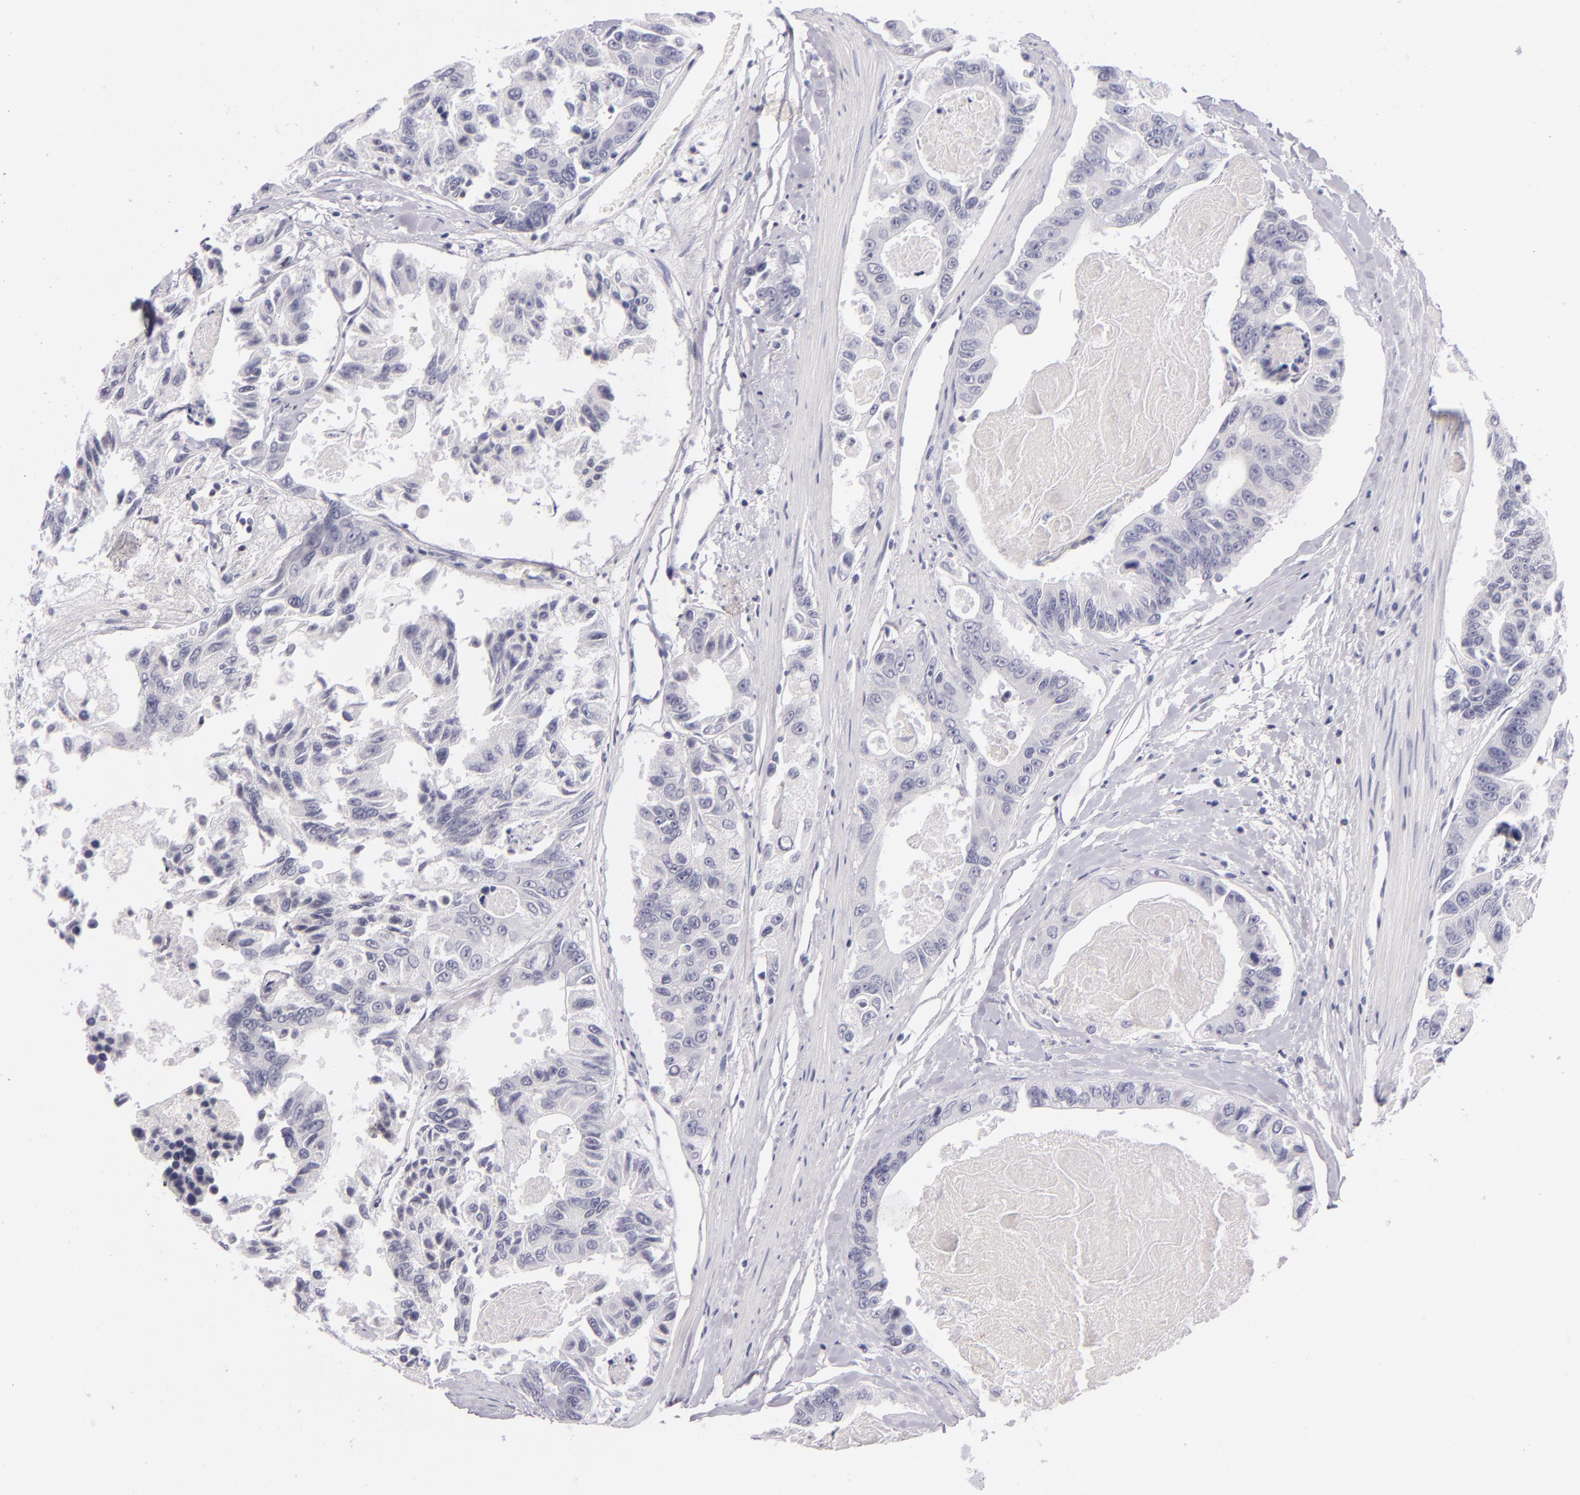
{"staining": {"intensity": "negative", "quantity": "none", "location": "none"}, "tissue": "colorectal cancer", "cell_type": "Tumor cells", "image_type": "cancer", "snomed": [{"axis": "morphology", "description": "Adenocarcinoma, NOS"}, {"axis": "topography", "description": "Colon"}], "caption": "Immunohistochemistry (IHC) of human colorectal adenocarcinoma exhibits no staining in tumor cells.", "gene": "CD48", "patient": {"sex": "female", "age": 86}}